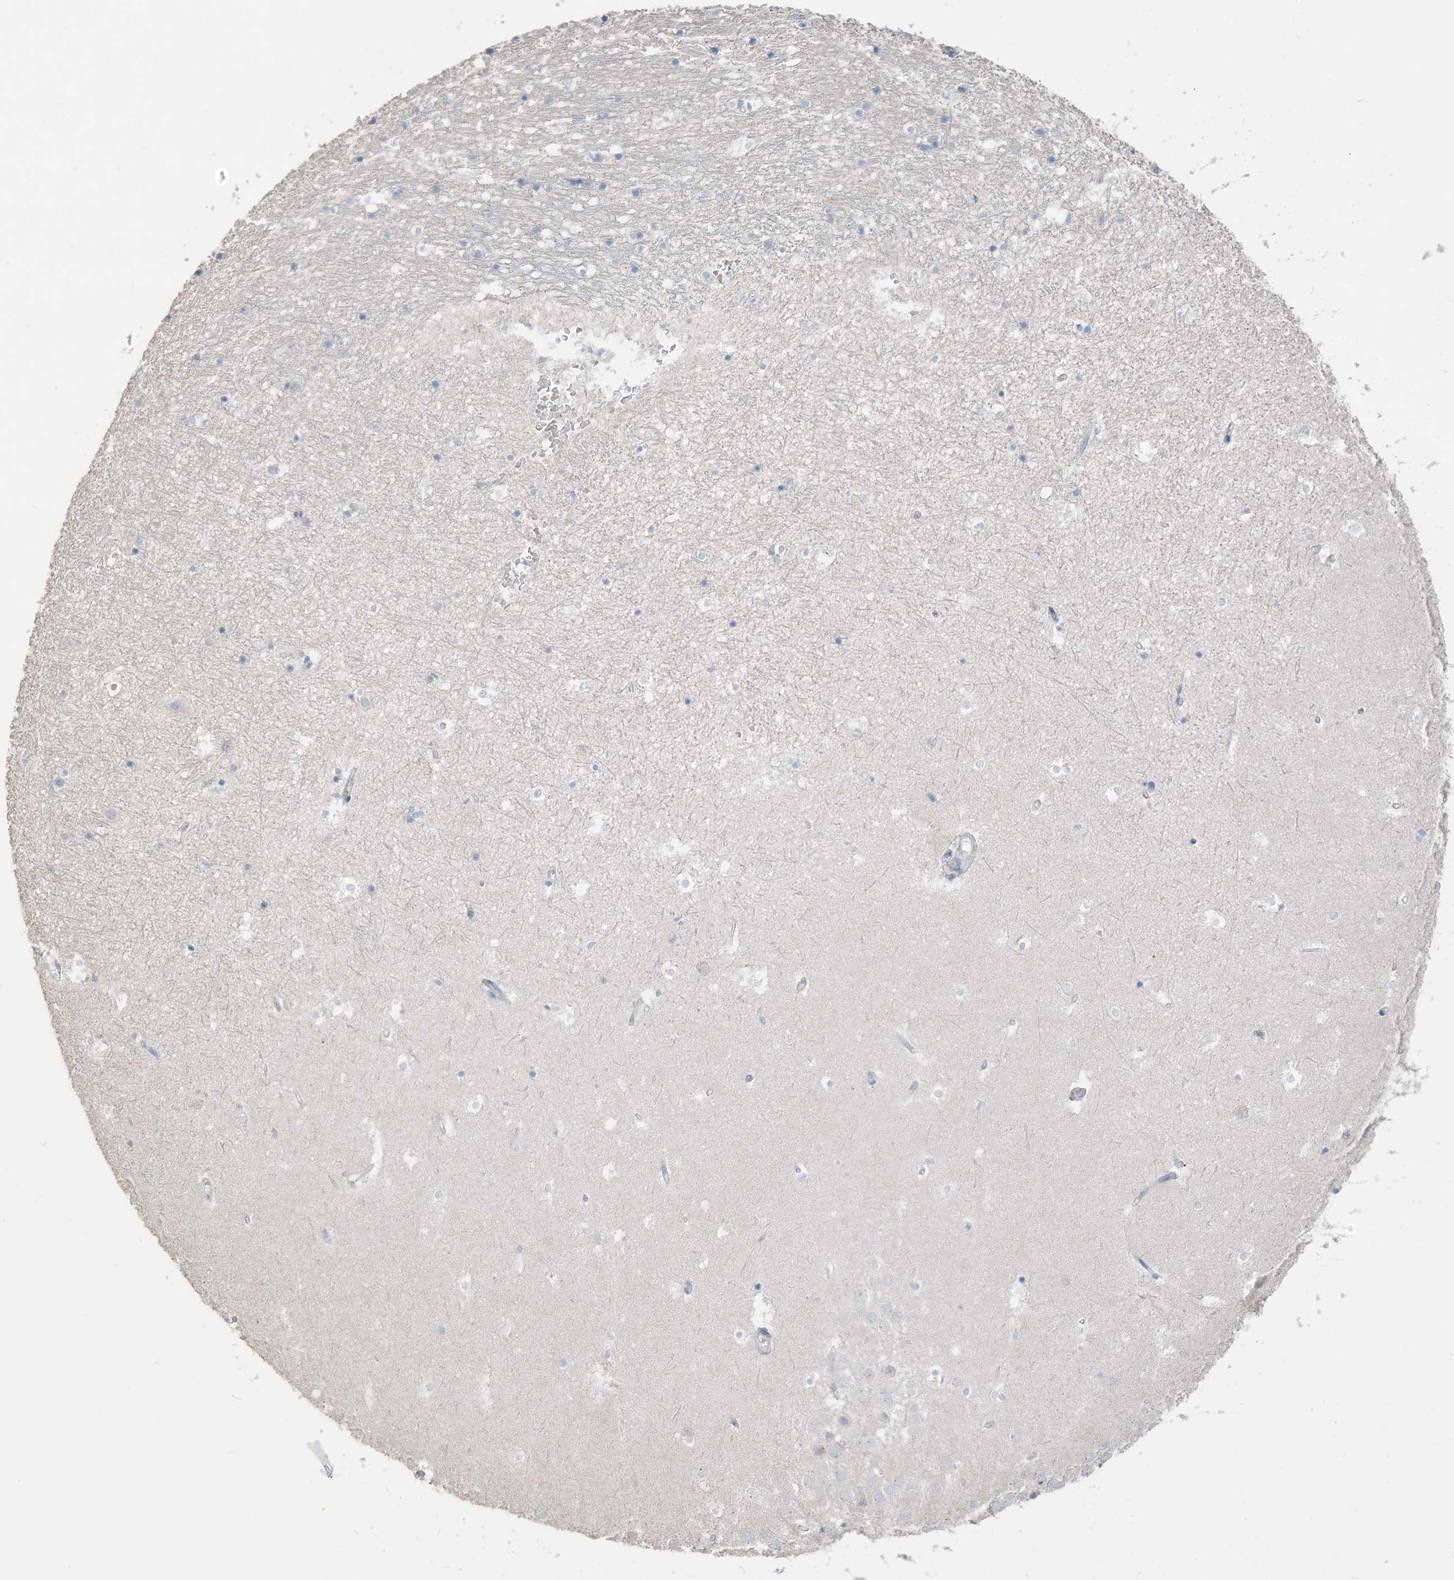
{"staining": {"intensity": "negative", "quantity": "none", "location": "none"}, "tissue": "hippocampus", "cell_type": "Glial cells", "image_type": "normal", "snomed": [{"axis": "morphology", "description": "Normal tissue, NOS"}, {"axis": "topography", "description": "Hippocampus"}], "caption": "The histopathology image shows no significant staining in glial cells of hippocampus. The staining is performed using DAB brown chromogen with nuclei counter-stained in using hematoxylin.", "gene": "NPHS2", "patient": {"sex": "female", "age": 52}}